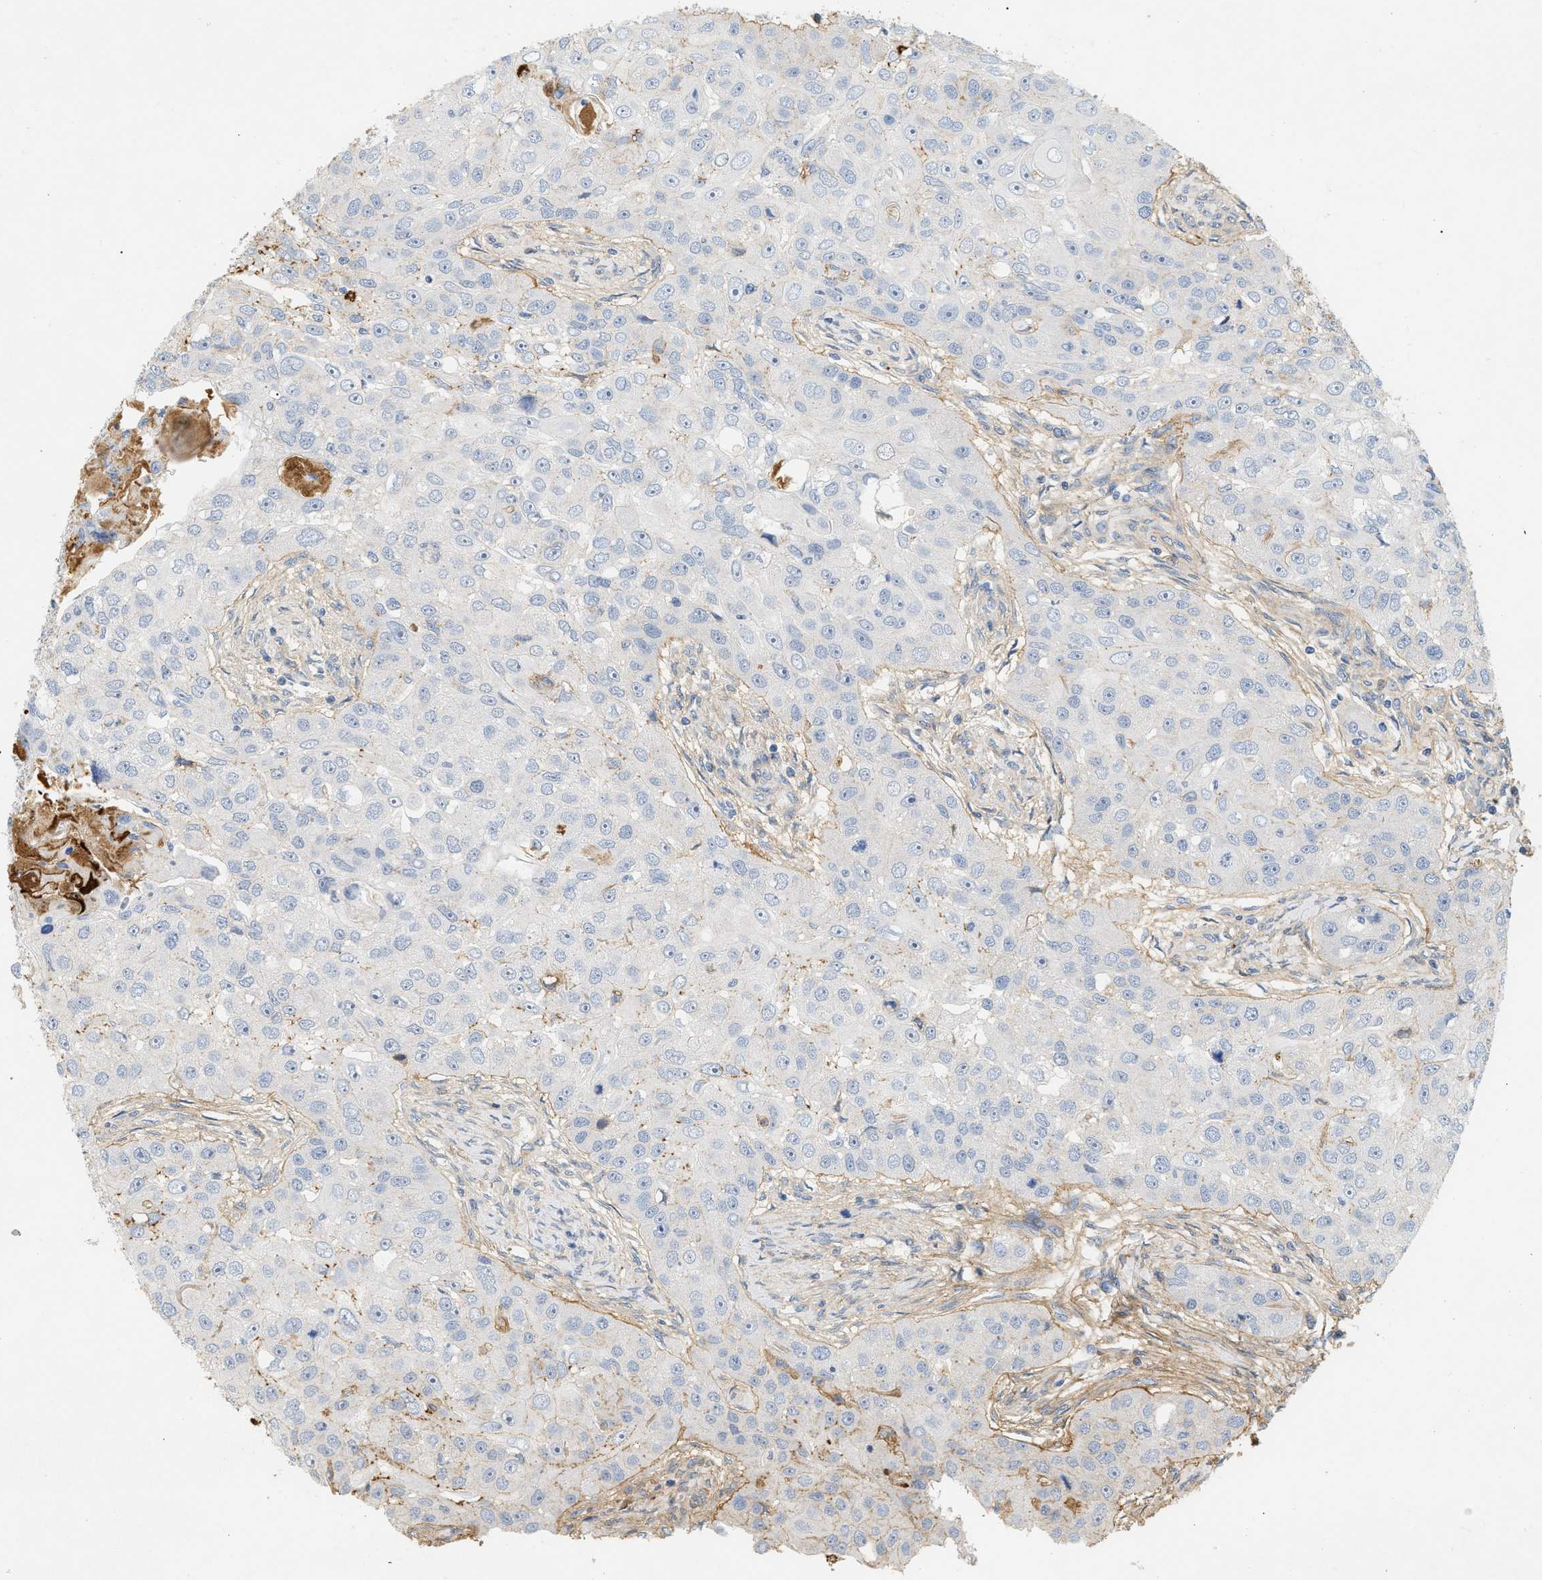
{"staining": {"intensity": "negative", "quantity": "none", "location": "none"}, "tissue": "head and neck cancer", "cell_type": "Tumor cells", "image_type": "cancer", "snomed": [{"axis": "morphology", "description": "Normal tissue, NOS"}, {"axis": "morphology", "description": "Squamous cell carcinoma, NOS"}, {"axis": "topography", "description": "Skeletal muscle"}, {"axis": "topography", "description": "Head-Neck"}], "caption": "The micrograph displays no staining of tumor cells in head and neck cancer.", "gene": "CFH", "patient": {"sex": "male", "age": 51}}